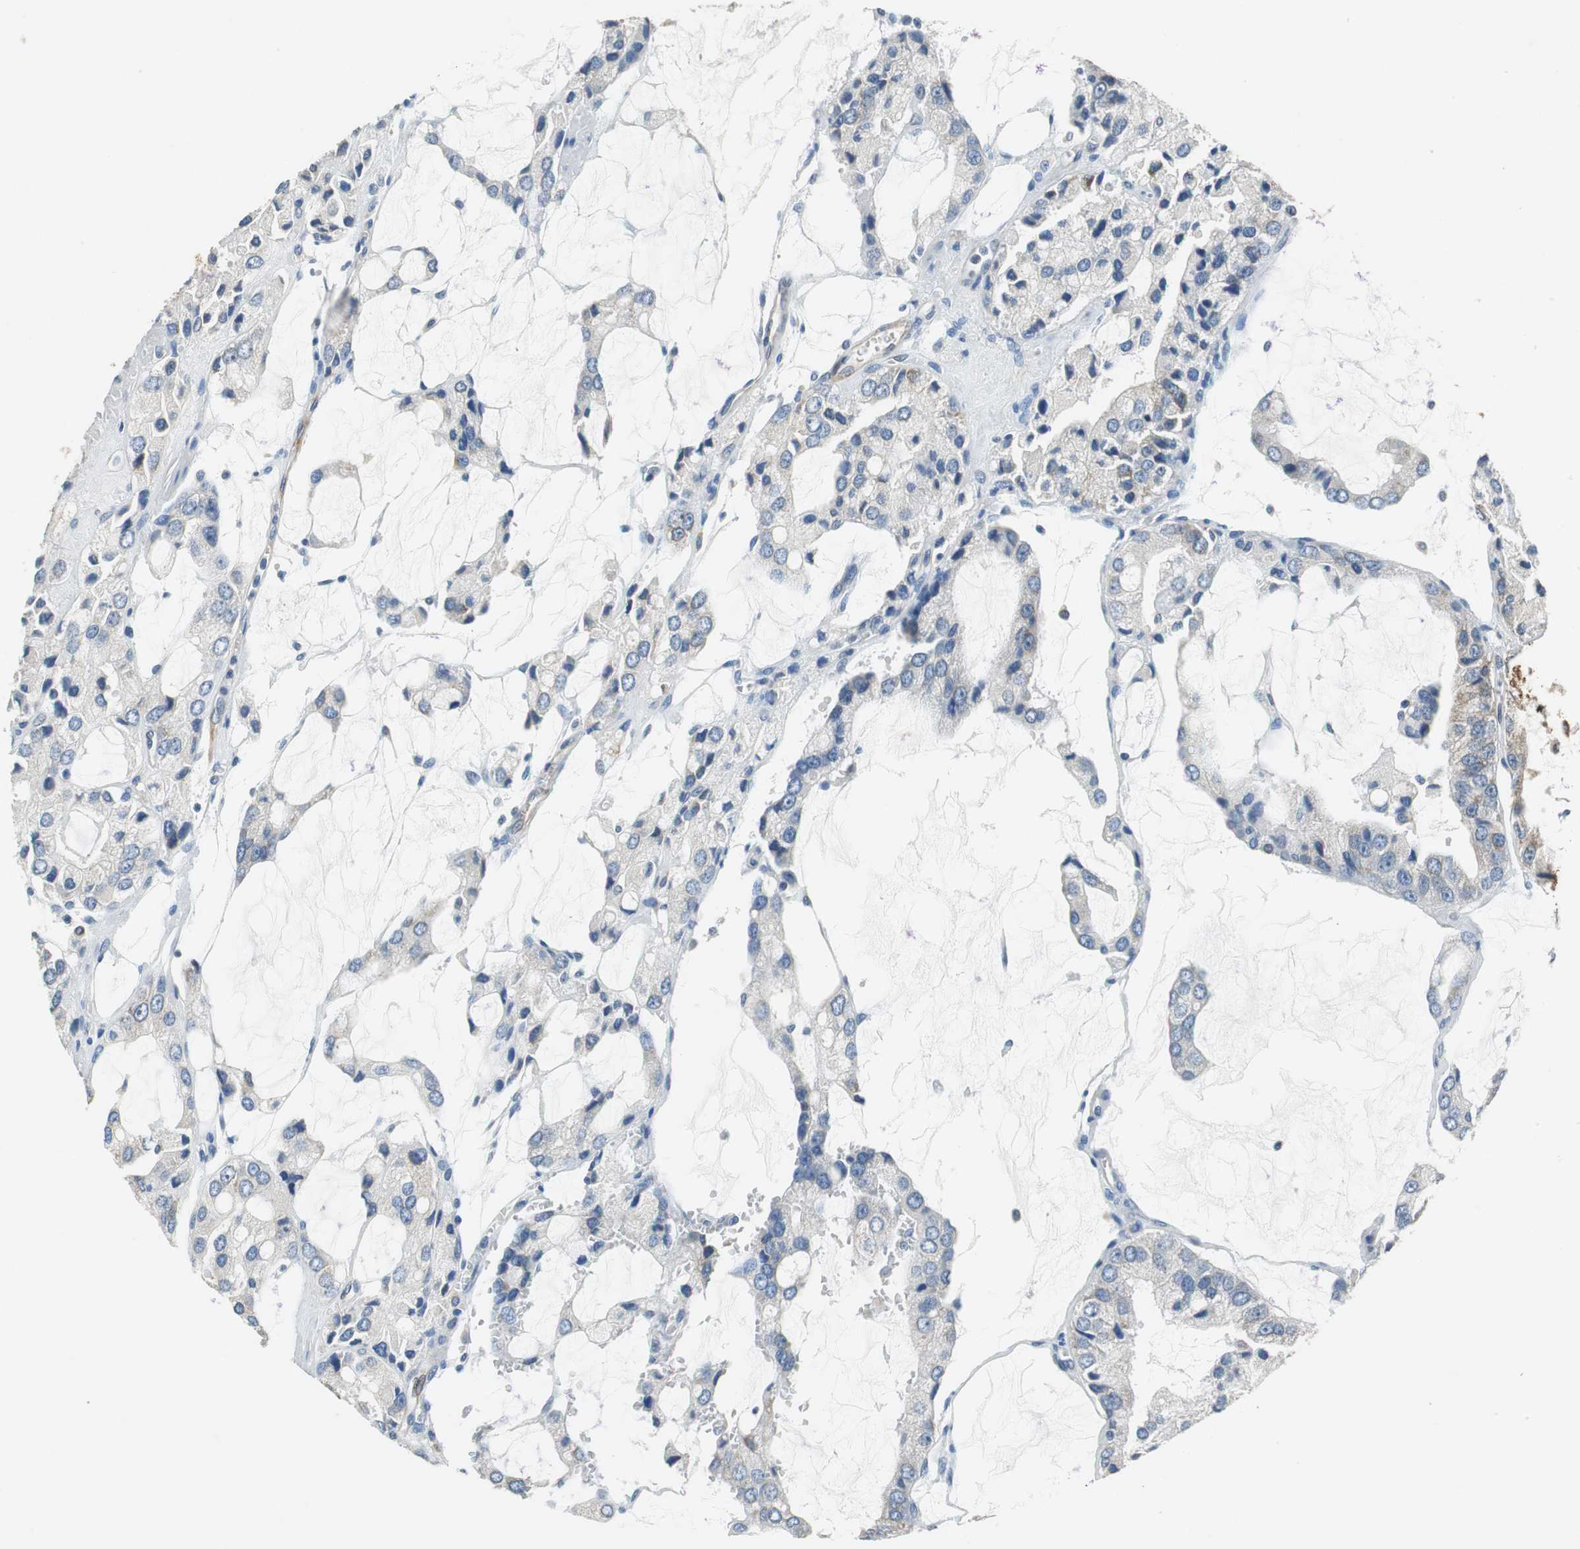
{"staining": {"intensity": "negative", "quantity": "none", "location": "none"}, "tissue": "prostate cancer", "cell_type": "Tumor cells", "image_type": "cancer", "snomed": [{"axis": "morphology", "description": "Adenocarcinoma, High grade"}, {"axis": "topography", "description": "Prostate"}], "caption": "Tumor cells are negative for protein expression in human prostate high-grade adenocarcinoma.", "gene": "ALDH4A1", "patient": {"sex": "male", "age": 67}}